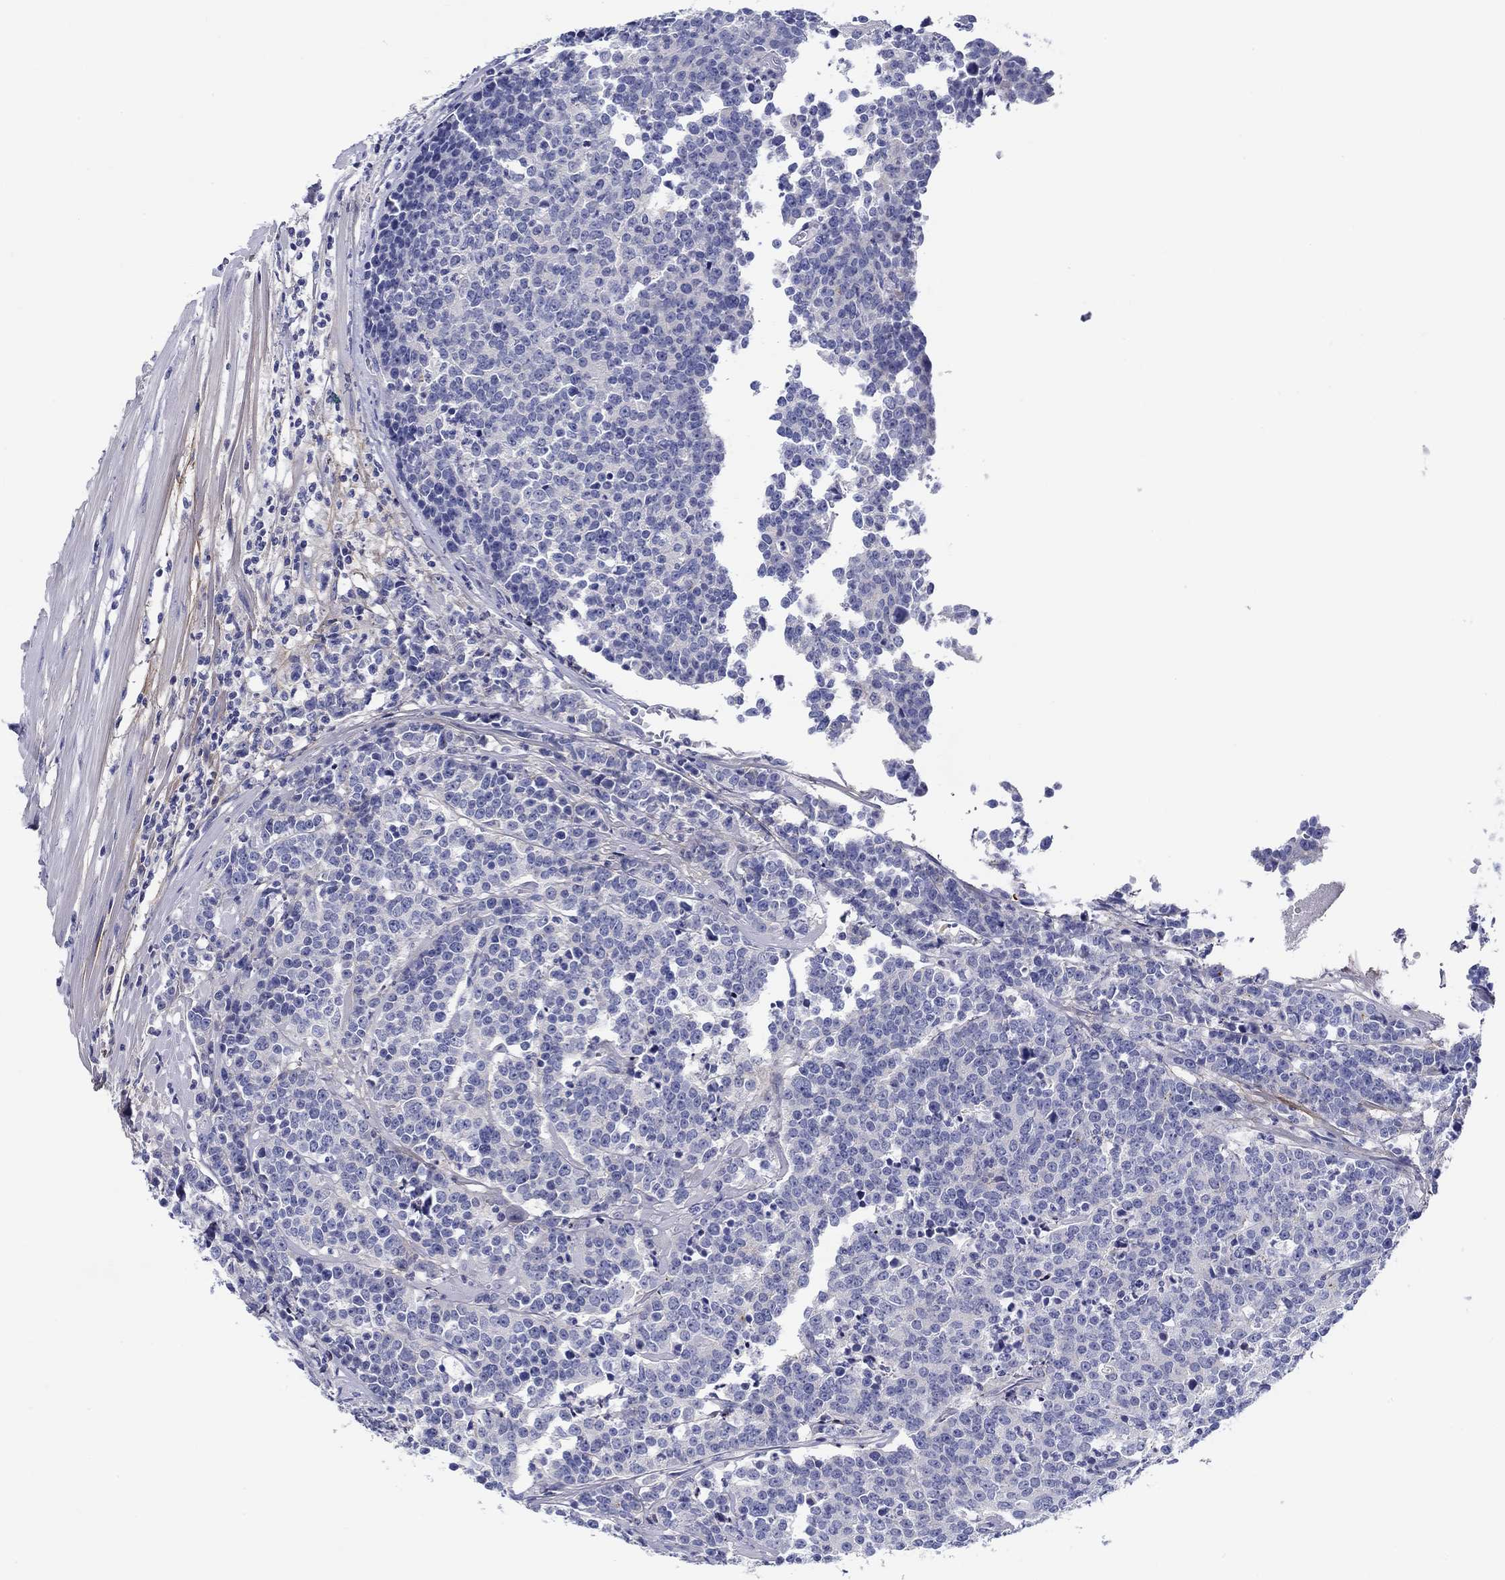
{"staining": {"intensity": "negative", "quantity": "none", "location": "none"}, "tissue": "prostate cancer", "cell_type": "Tumor cells", "image_type": "cancer", "snomed": [{"axis": "morphology", "description": "Adenocarcinoma, NOS"}, {"axis": "topography", "description": "Prostate"}], "caption": "The histopathology image demonstrates no significant positivity in tumor cells of prostate cancer.", "gene": "HAPLN4", "patient": {"sex": "male", "age": 67}}